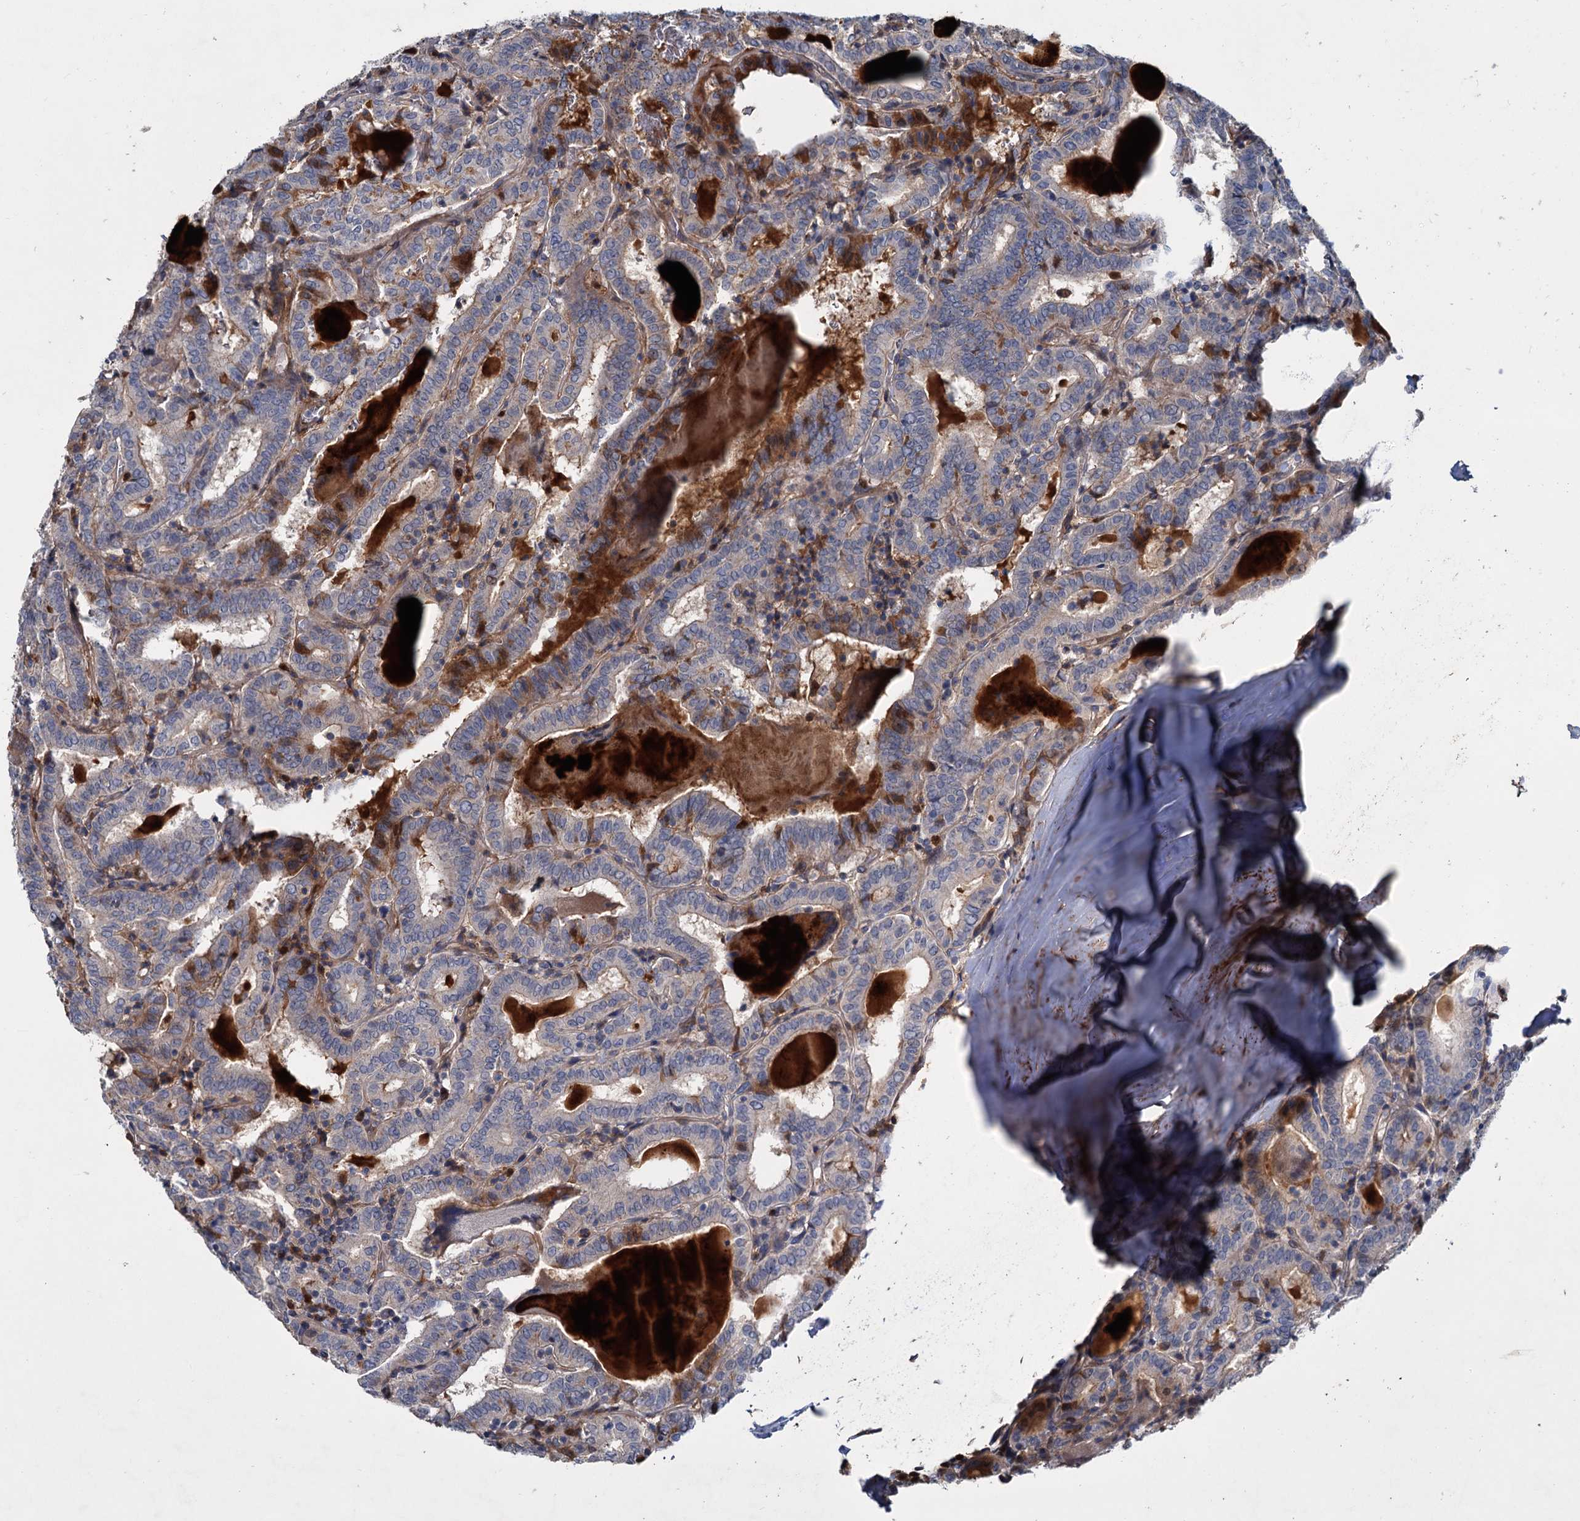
{"staining": {"intensity": "weak", "quantity": "<25%", "location": "cytoplasmic/membranous"}, "tissue": "thyroid cancer", "cell_type": "Tumor cells", "image_type": "cancer", "snomed": [{"axis": "morphology", "description": "Papillary adenocarcinoma, NOS"}, {"axis": "topography", "description": "Thyroid gland"}], "caption": "A high-resolution micrograph shows IHC staining of thyroid papillary adenocarcinoma, which displays no significant staining in tumor cells. (Immunohistochemistry, brightfield microscopy, high magnification).", "gene": "CHRD", "patient": {"sex": "female", "age": 72}}